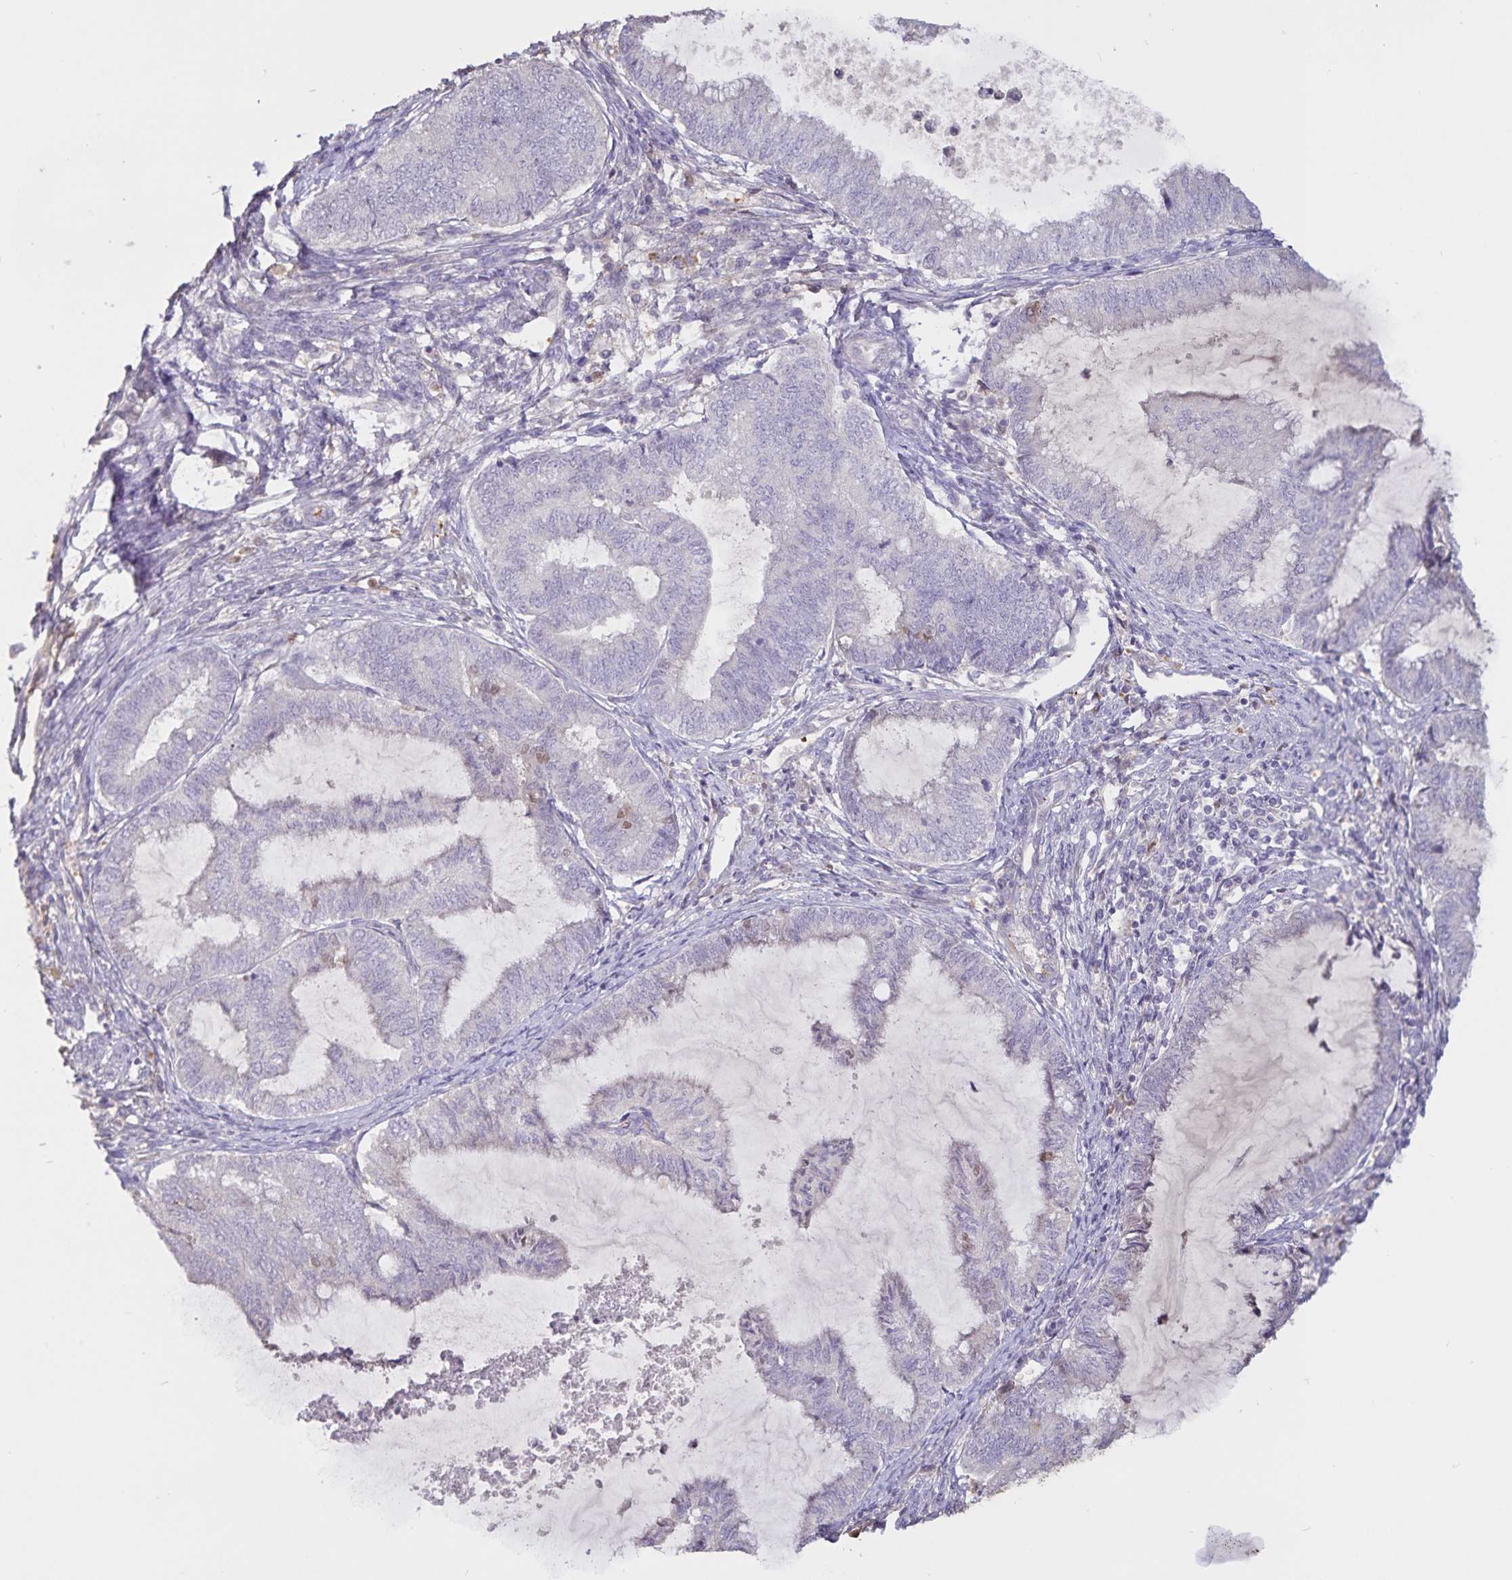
{"staining": {"intensity": "negative", "quantity": "none", "location": "none"}, "tissue": "endometrial cancer", "cell_type": "Tumor cells", "image_type": "cancer", "snomed": [{"axis": "morphology", "description": "Adenocarcinoma, NOS"}, {"axis": "topography", "description": "Endometrium"}], "caption": "This is a histopathology image of immunohistochemistry staining of endometrial adenocarcinoma, which shows no expression in tumor cells.", "gene": "FGG", "patient": {"sex": "female", "age": 79}}